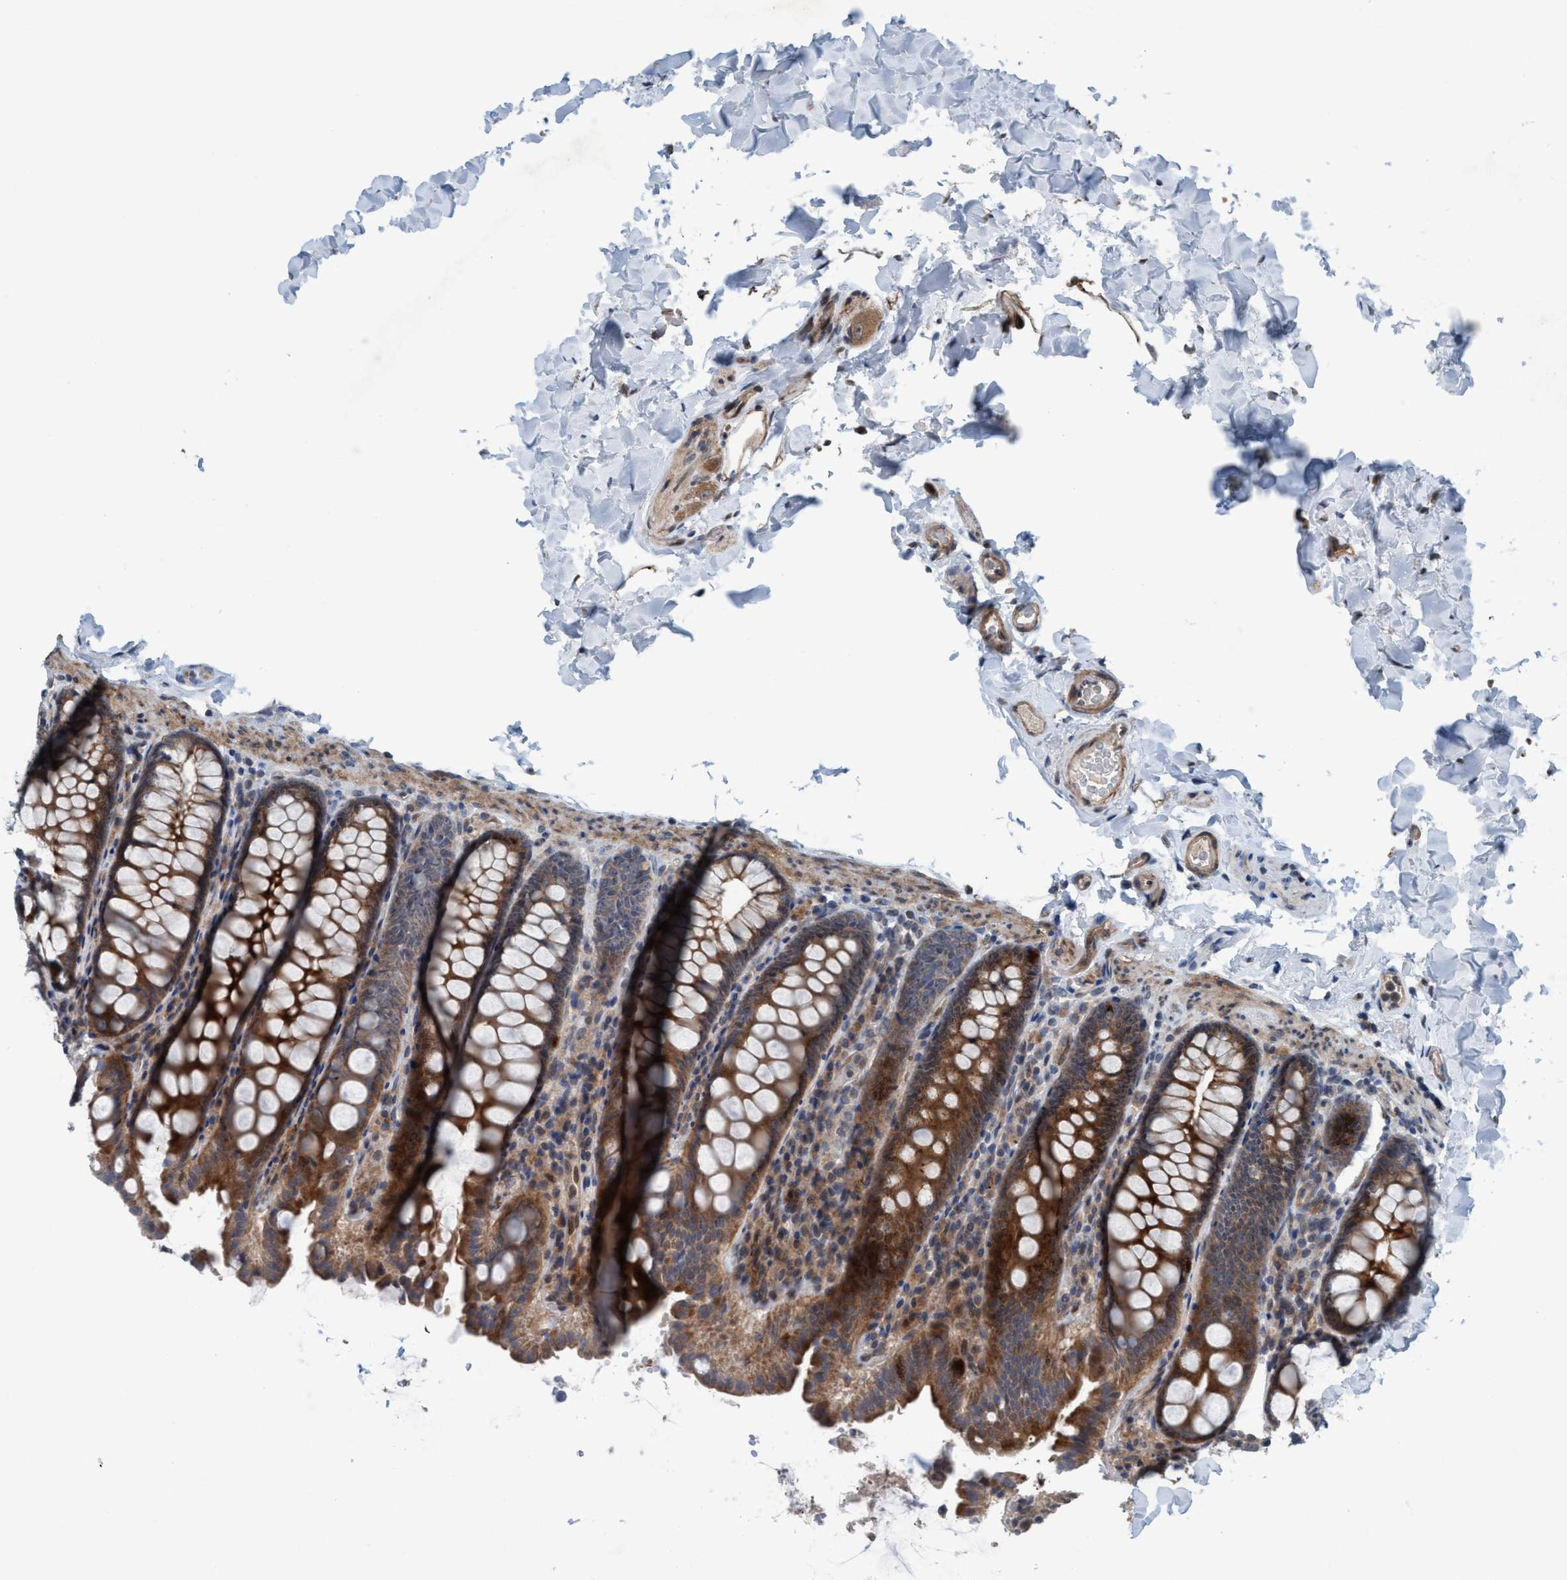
{"staining": {"intensity": "moderate", "quantity": "25%-75%", "location": "cytoplasmic/membranous"}, "tissue": "colon", "cell_type": "Endothelial cells", "image_type": "normal", "snomed": [{"axis": "morphology", "description": "Normal tissue, NOS"}, {"axis": "topography", "description": "Colon"}], "caption": "Immunohistochemical staining of normal human colon reveals medium levels of moderate cytoplasmic/membranous staining in about 25%-75% of endothelial cells.", "gene": "NISCH", "patient": {"sex": "female", "age": 61}}